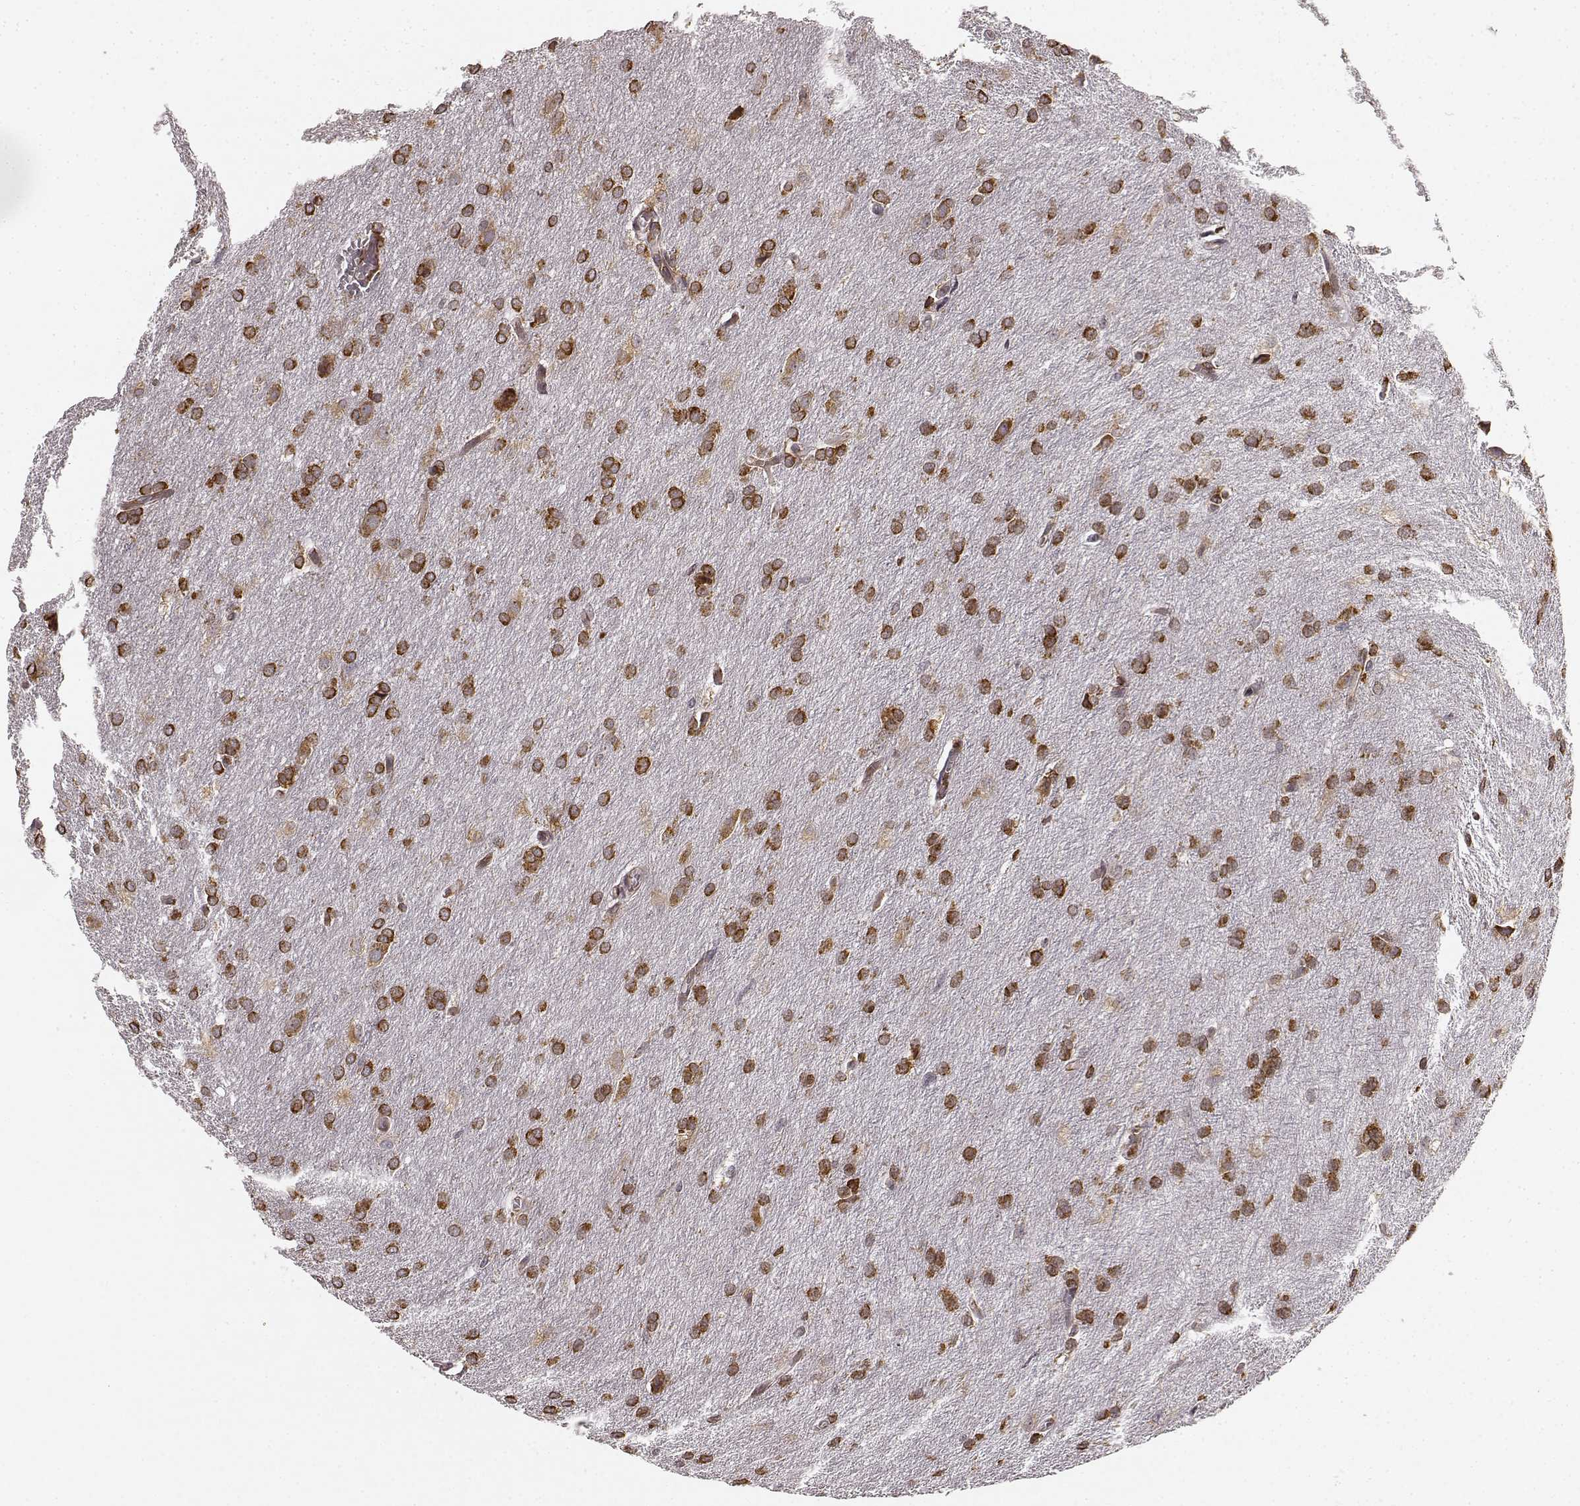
{"staining": {"intensity": "strong", "quantity": ">75%", "location": "cytoplasmic/membranous"}, "tissue": "glioma", "cell_type": "Tumor cells", "image_type": "cancer", "snomed": [{"axis": "morphology", "description": "Glioma, malignant, High grade"}, {"axis": "topography", "description": "Brain"}], "caption": "Immunohistochemistry (IHC) (DAB) staining of glioma exhibits strong cytoplasmic/membranous protein positivity in approximately >75% of tumor cells.", "gene": "TMEM14A", "patient": {"sex": "male", "age": 68}}